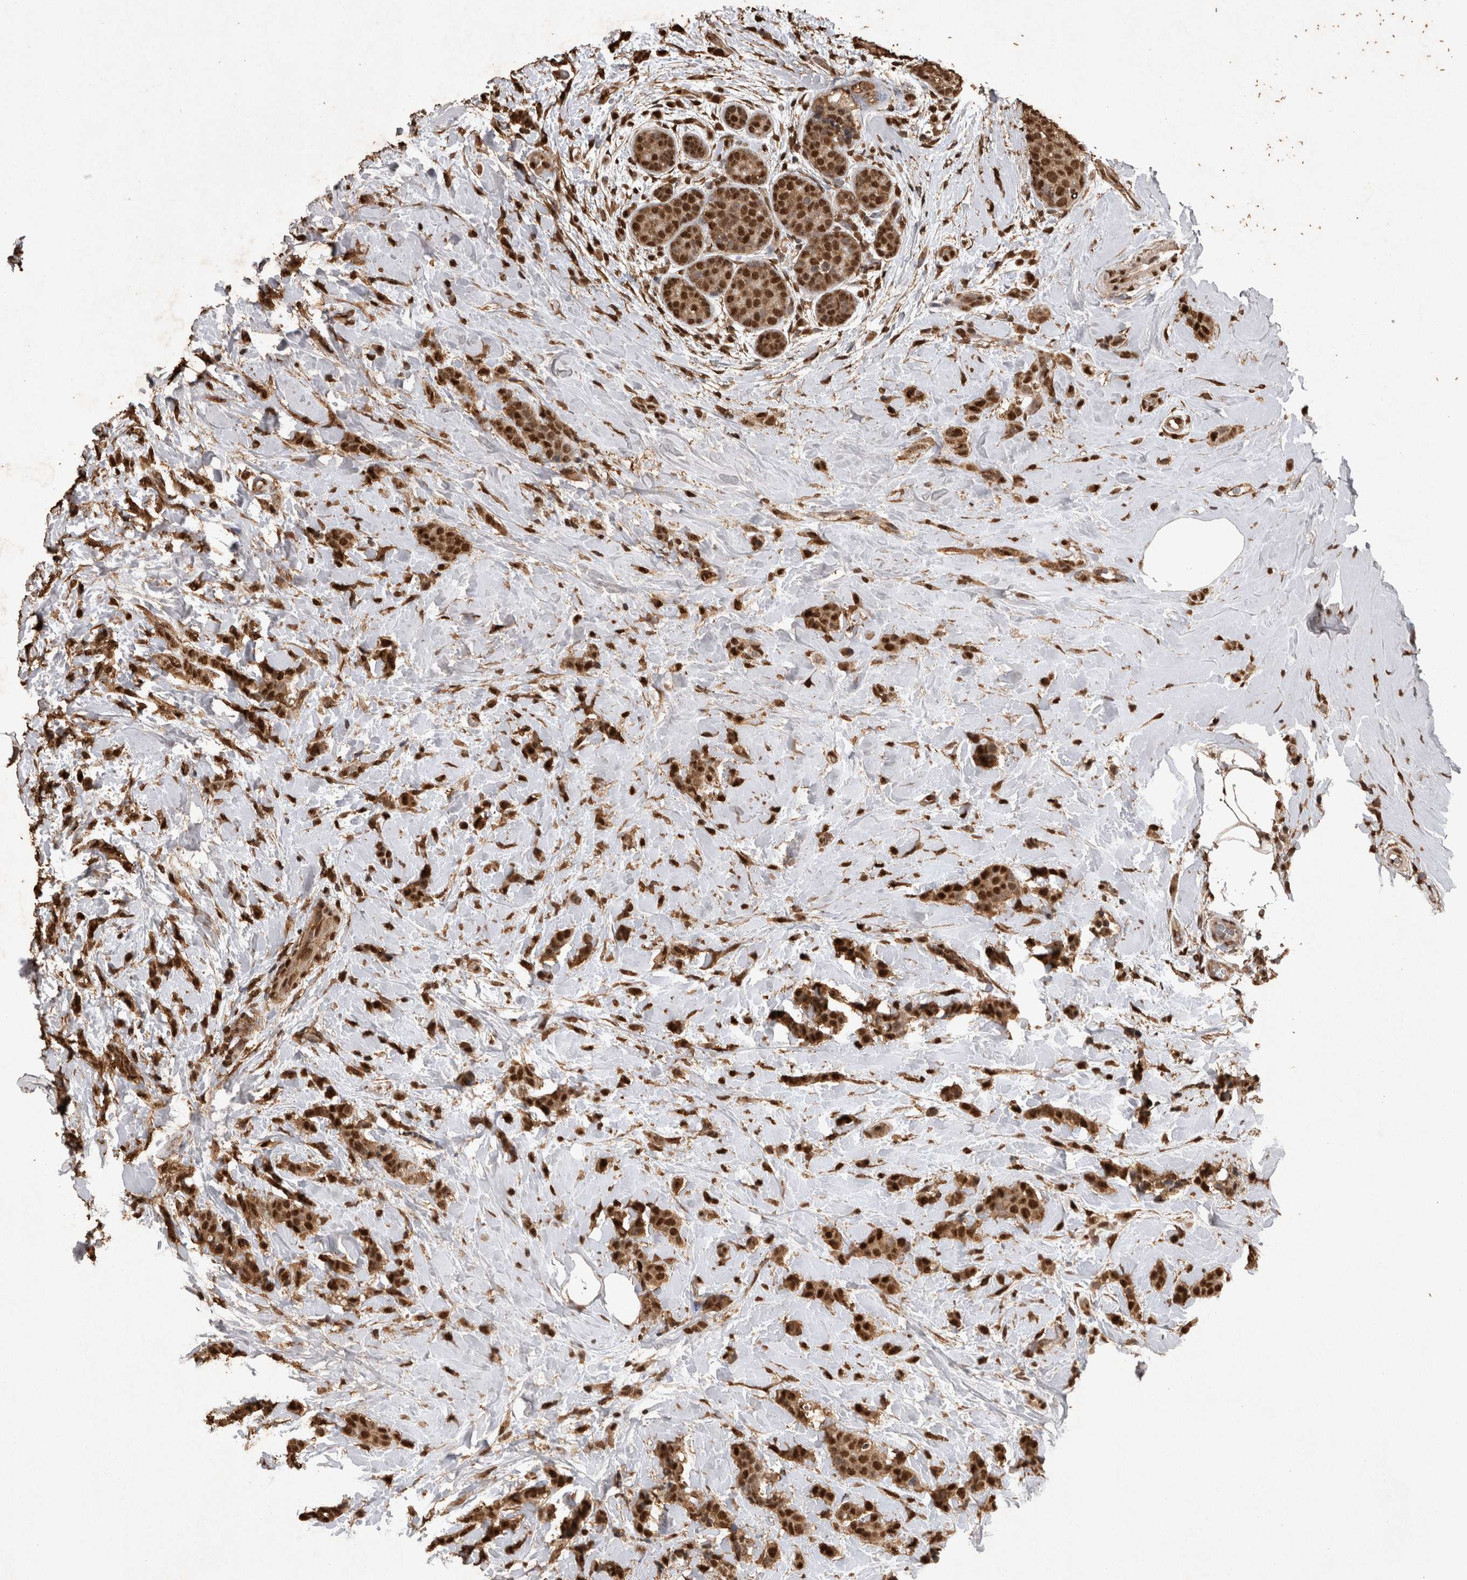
{"staining": {"intensity": "strong", "quantity": ">75%", "location": "cytoplasmic/membranous,nuclear"}, "tissue": "breast cancer", "cell_type": "Tumor cells", "image_type": "cancer", "snomed": [{"axis": "morphology", "description": "Lobular carcinoma, in situ"}, {"axis": "morphology", "description": "Lobular carcinoma"}, {"axis": "topography", "description": "Breast"}], "caption": "Strong cytoplasmic/membranous and nuclear protein positivity is appreciated in approximately >75% of tumor cells in lobular carcinoma (breast). The staining was performed using DAB (3,3'-diaminobenzidine), with brown indicating positive protein expression. Nuclei are stained blue with hematoxylin.", "gene": "OAS2", "patient": {"sex": "female", "age": 41}}